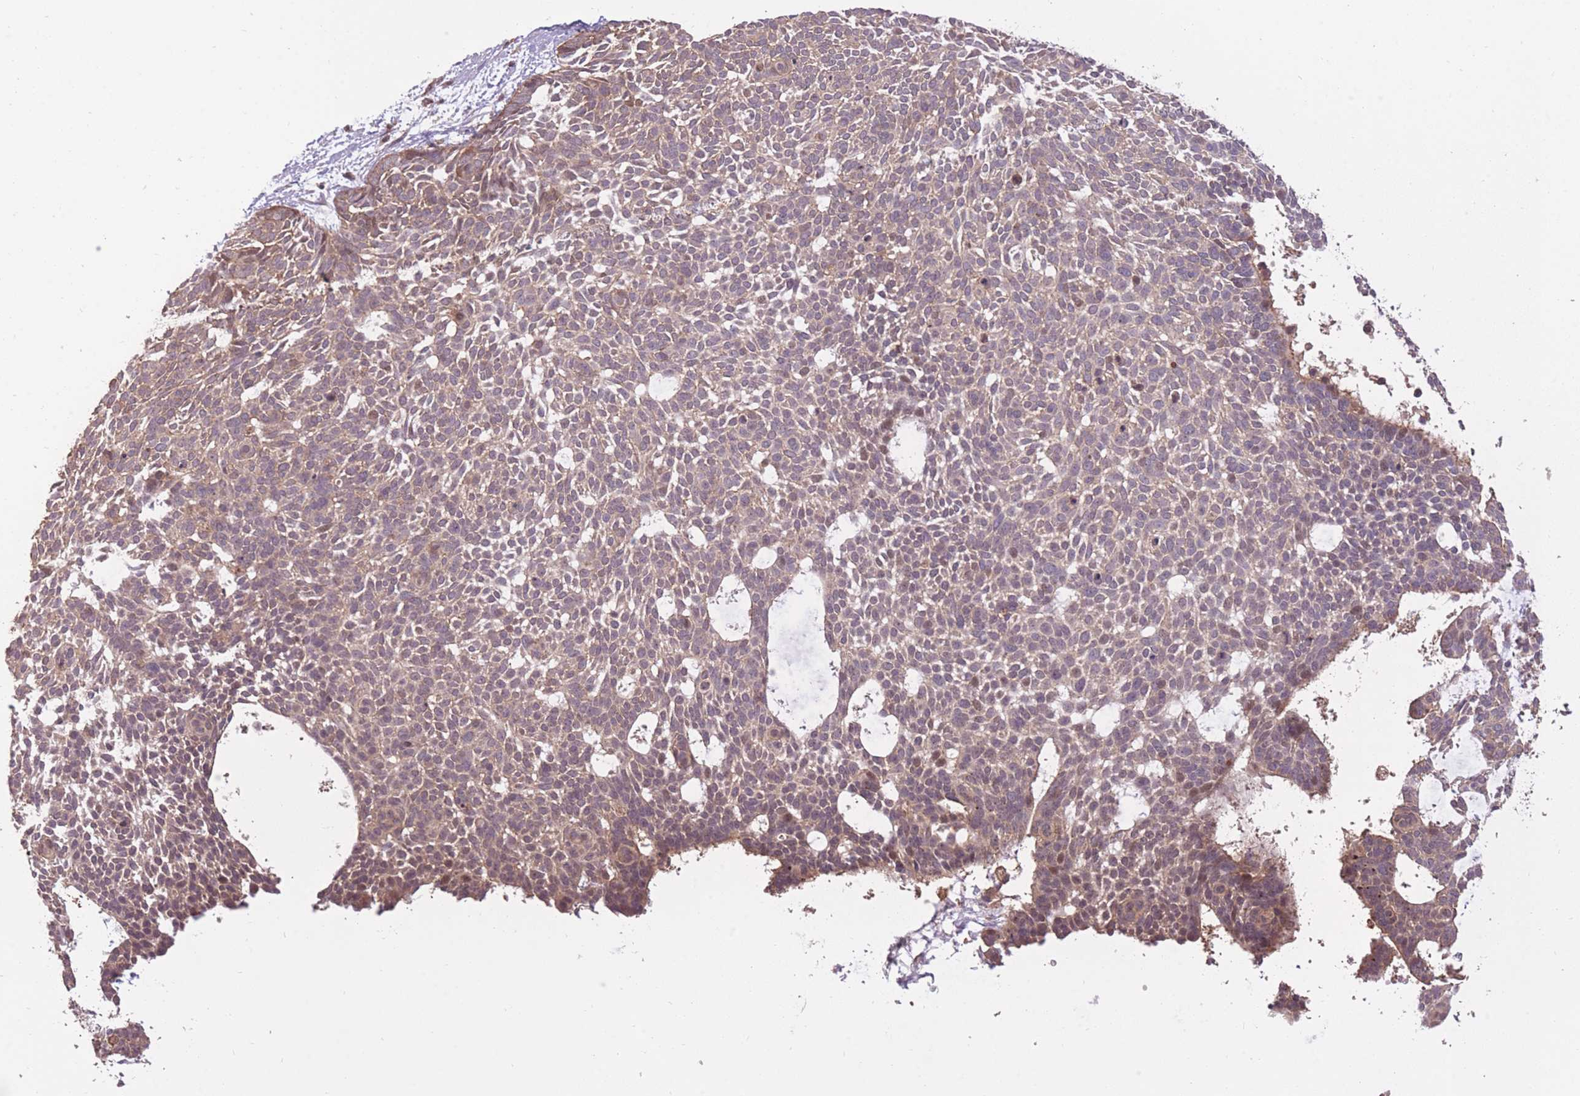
{"staining": {"intensity": "weak", "quantity": ">75%", "location": "cytoplasmic/membranous"}, "tissue": "skin cancer", "cell_type": "Tumor cells", "image_type": "cancer", "snomed": [{"axis": "morphology", "description": "Basal cell carcinoma"}, {"axis": "topography", "description": "Skin"}], "caption": "Skin cancer tissue shows weak cytoplasmic/membranous positivity in approximately >75% of tumor cells", "gene": "POLR3F", "patient": {"sex": "male", "age": 61}}